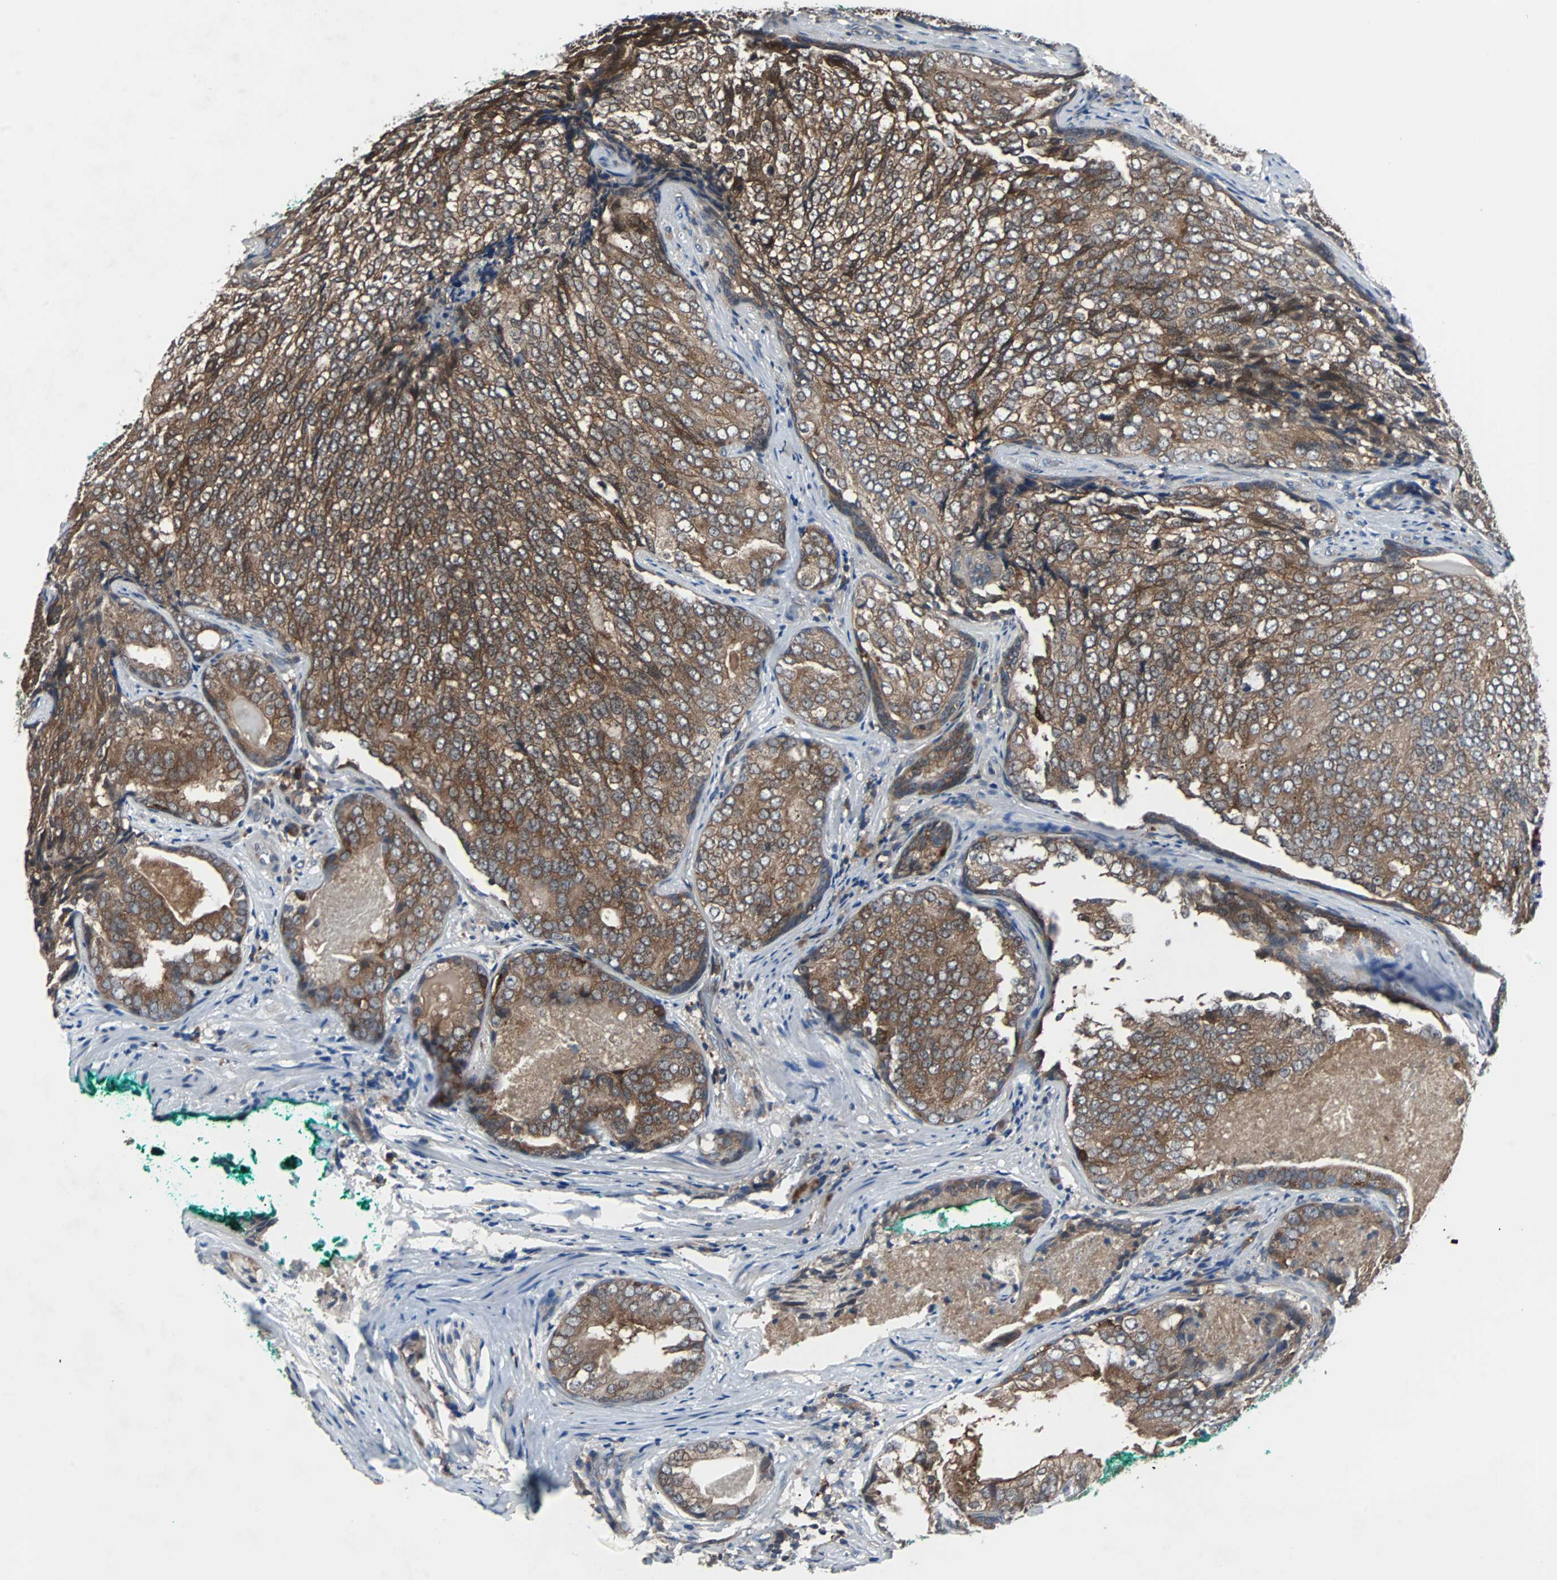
{"staining": {"intensity": "moderate", "quantity": ">75%", "location": "cytoplasmic/membranous"}, "tissue": "prostate cancer", "cell_type": "Tumor cells", "image_type": "cancer", "snomed": [{"axis": "morphology", "description": "Adenocarcinoma, High grade"}, {"axis": "topography", "description": "Prostate"}], "caption": "There is medium levels of moderate cytoplasmic/membranous positivity in tumor cells of prostate high-grade adenocarcinoma, as demonstrated by immunohistochemical staining (brown color).", "gene": "PAK1", "patient": {"sex": "male", "age": 66}}